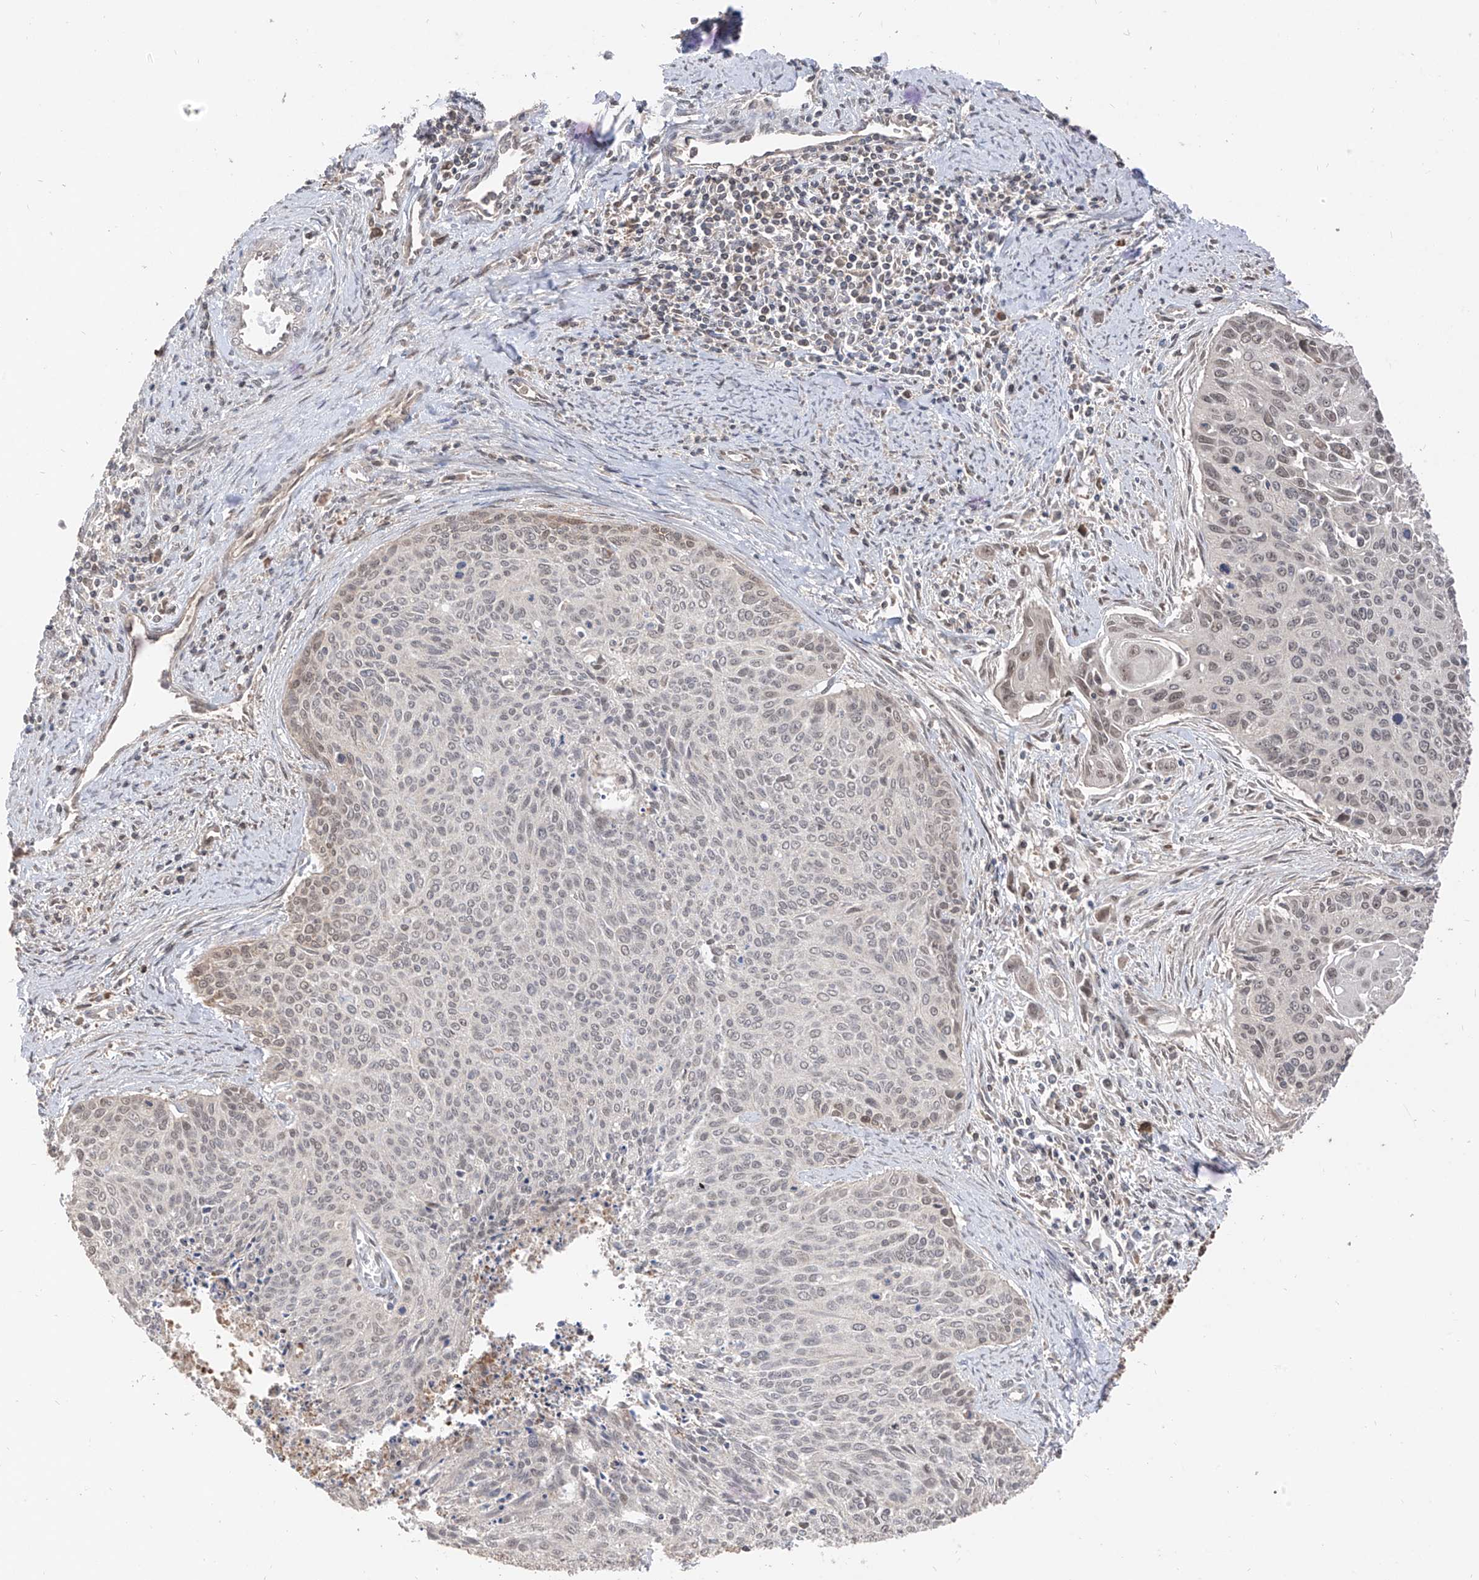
{"staining": {"intensity": "negative", "quantity": "none", "location": "none"}, "tissue": "cervical cancer", "cell_type": "Tumor cells", "image_type": "cancer", "snomed": [{"axis": "morphology", "description": "Squamous cell carcinoma, NOS"}, {"axis": "topography", "description": "Cervix"}], "caption": "An immunohistochemistry image of cervical cancer is shown. There is no staining in tumor cells of cervical cancer.", "gene": "COLGALT2", "patient": {"sex": "female", "age": 55}}